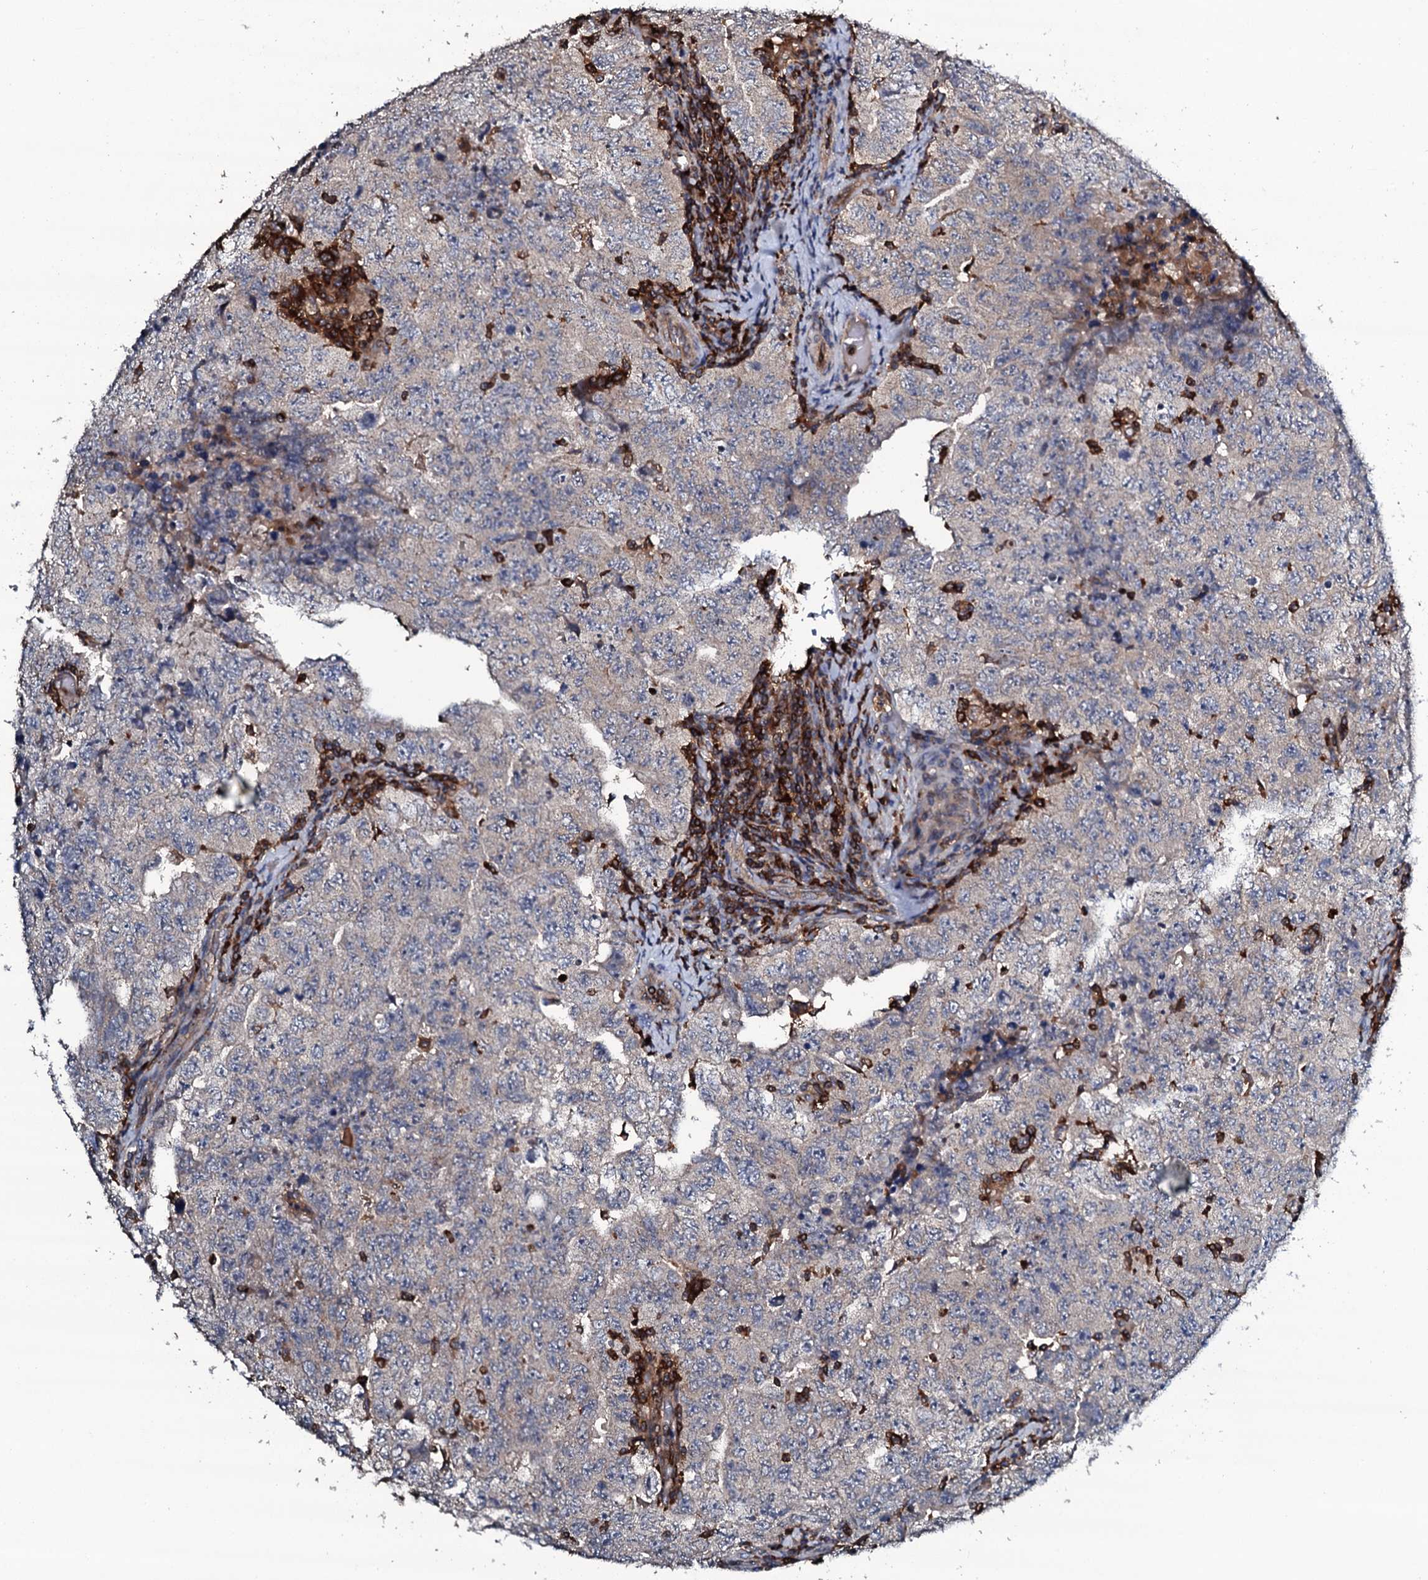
{"staining": {"intensity": "negative", "quantity": "none", "location": "none"}, "tissue": "testis cancer", "cell_type": "Tumor cells", "image_type": "cancer", "snomed": [{"axis": "morphology", "description": "Carcinoma, Embryonal, NOS"}, {"axis": "topography", "description": "Testis"}], "caption": "Tumor cells show no significant protein positivity in testis cancer.", "gene": "GRK2", "patient": {"sex": "male", "age": 26}}